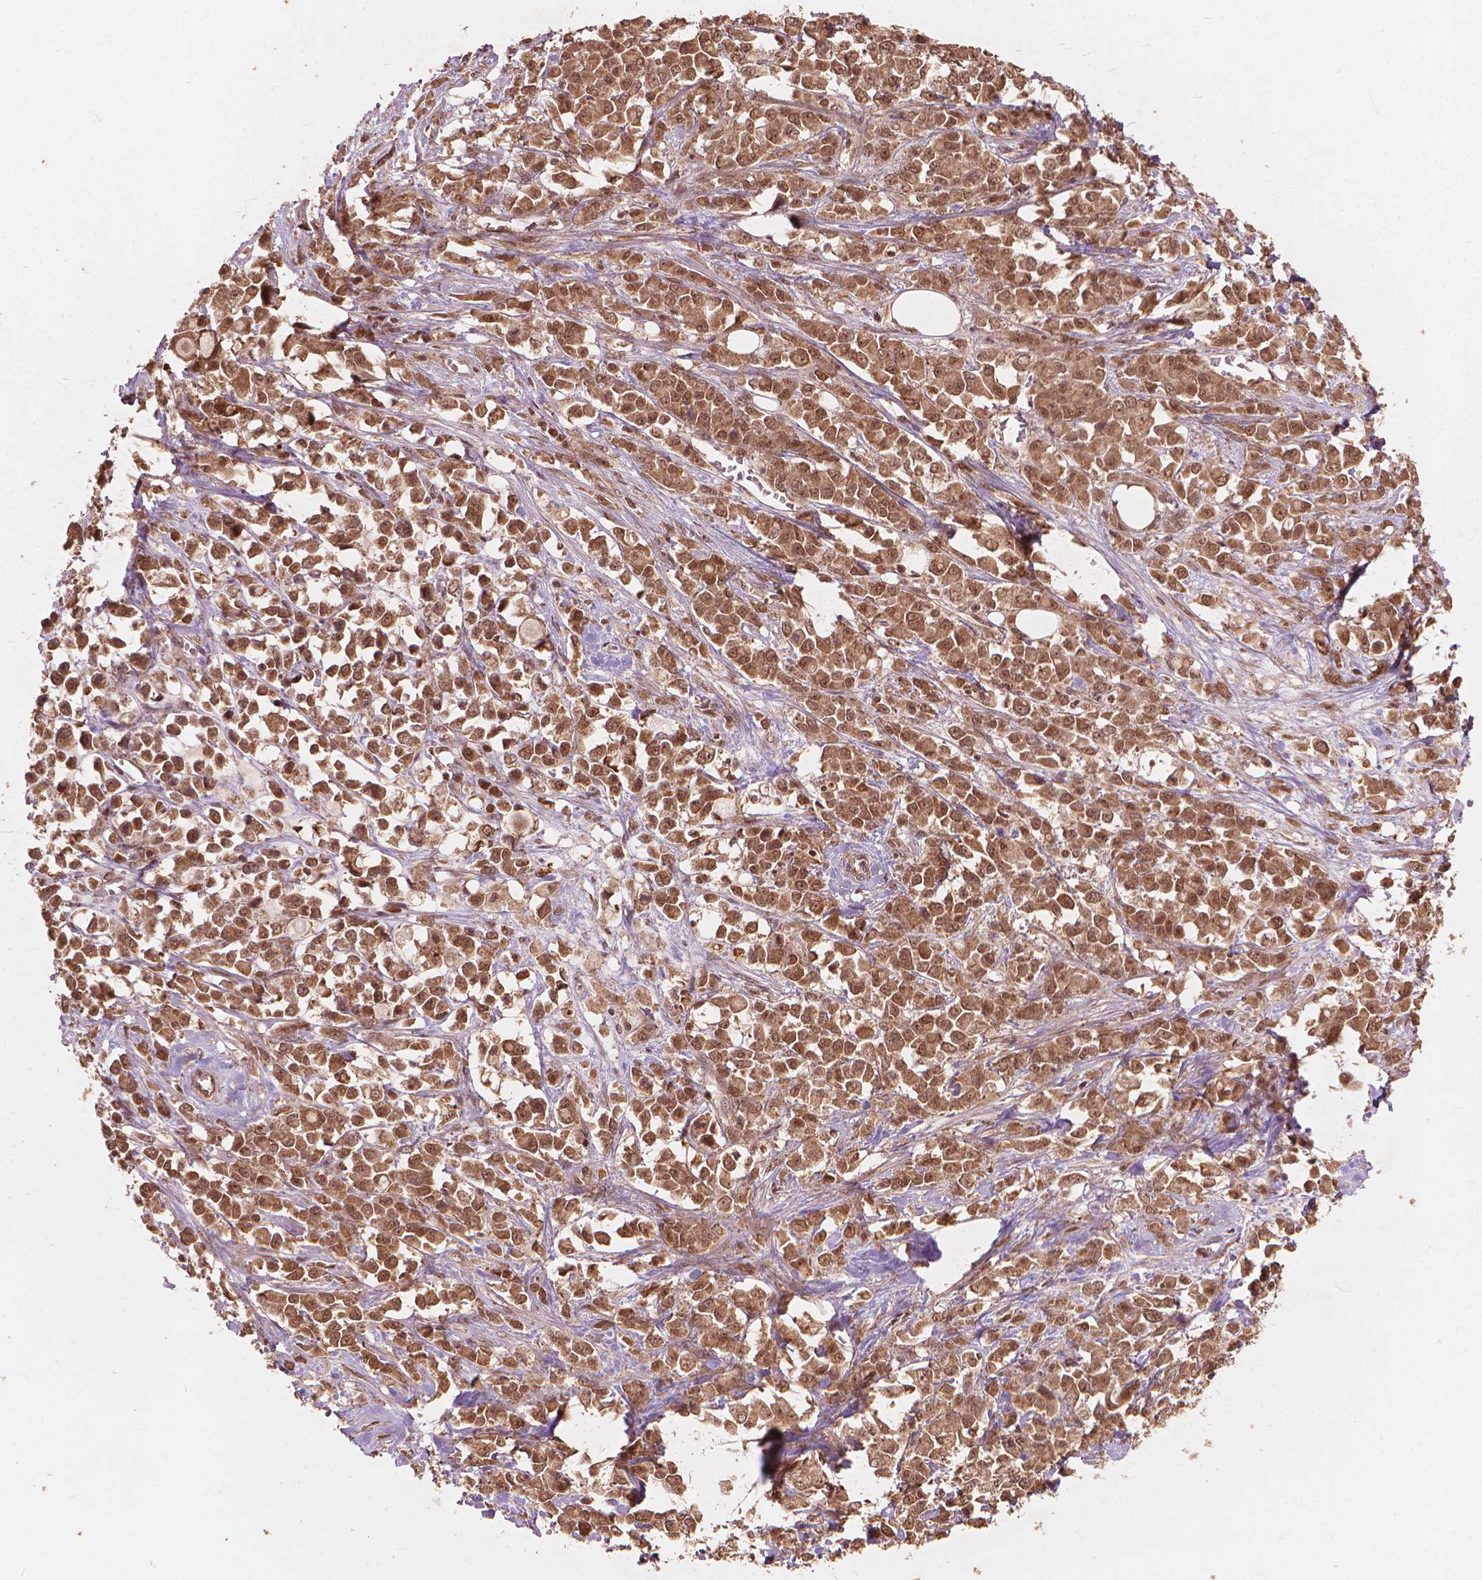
{"staining": {"intensity": "moderate", "quantity": ">75%", "location": "cytoplasmic/membranous,nuclear"}, "tissue": "stomach cancer", "cell_type": "Tumor cells", "image_type": "cancer", "snomed": [{"axis": "morphology", "description": "Adenocarcinoma, NOS"}, {"axis": "topography", "description": "Stomach"}], "caption": "A brown stain shows moderate cytoplasmic/membranous and nuclear staining of a protein in human stomach cancer tumor cells. The staining is performed using DAB brown chromogen to label protein expression. The nuclei are counter-stained blue using hematoxylin.", "gene": "SSU72", "patient": {"sex": "female", "age": 76}}